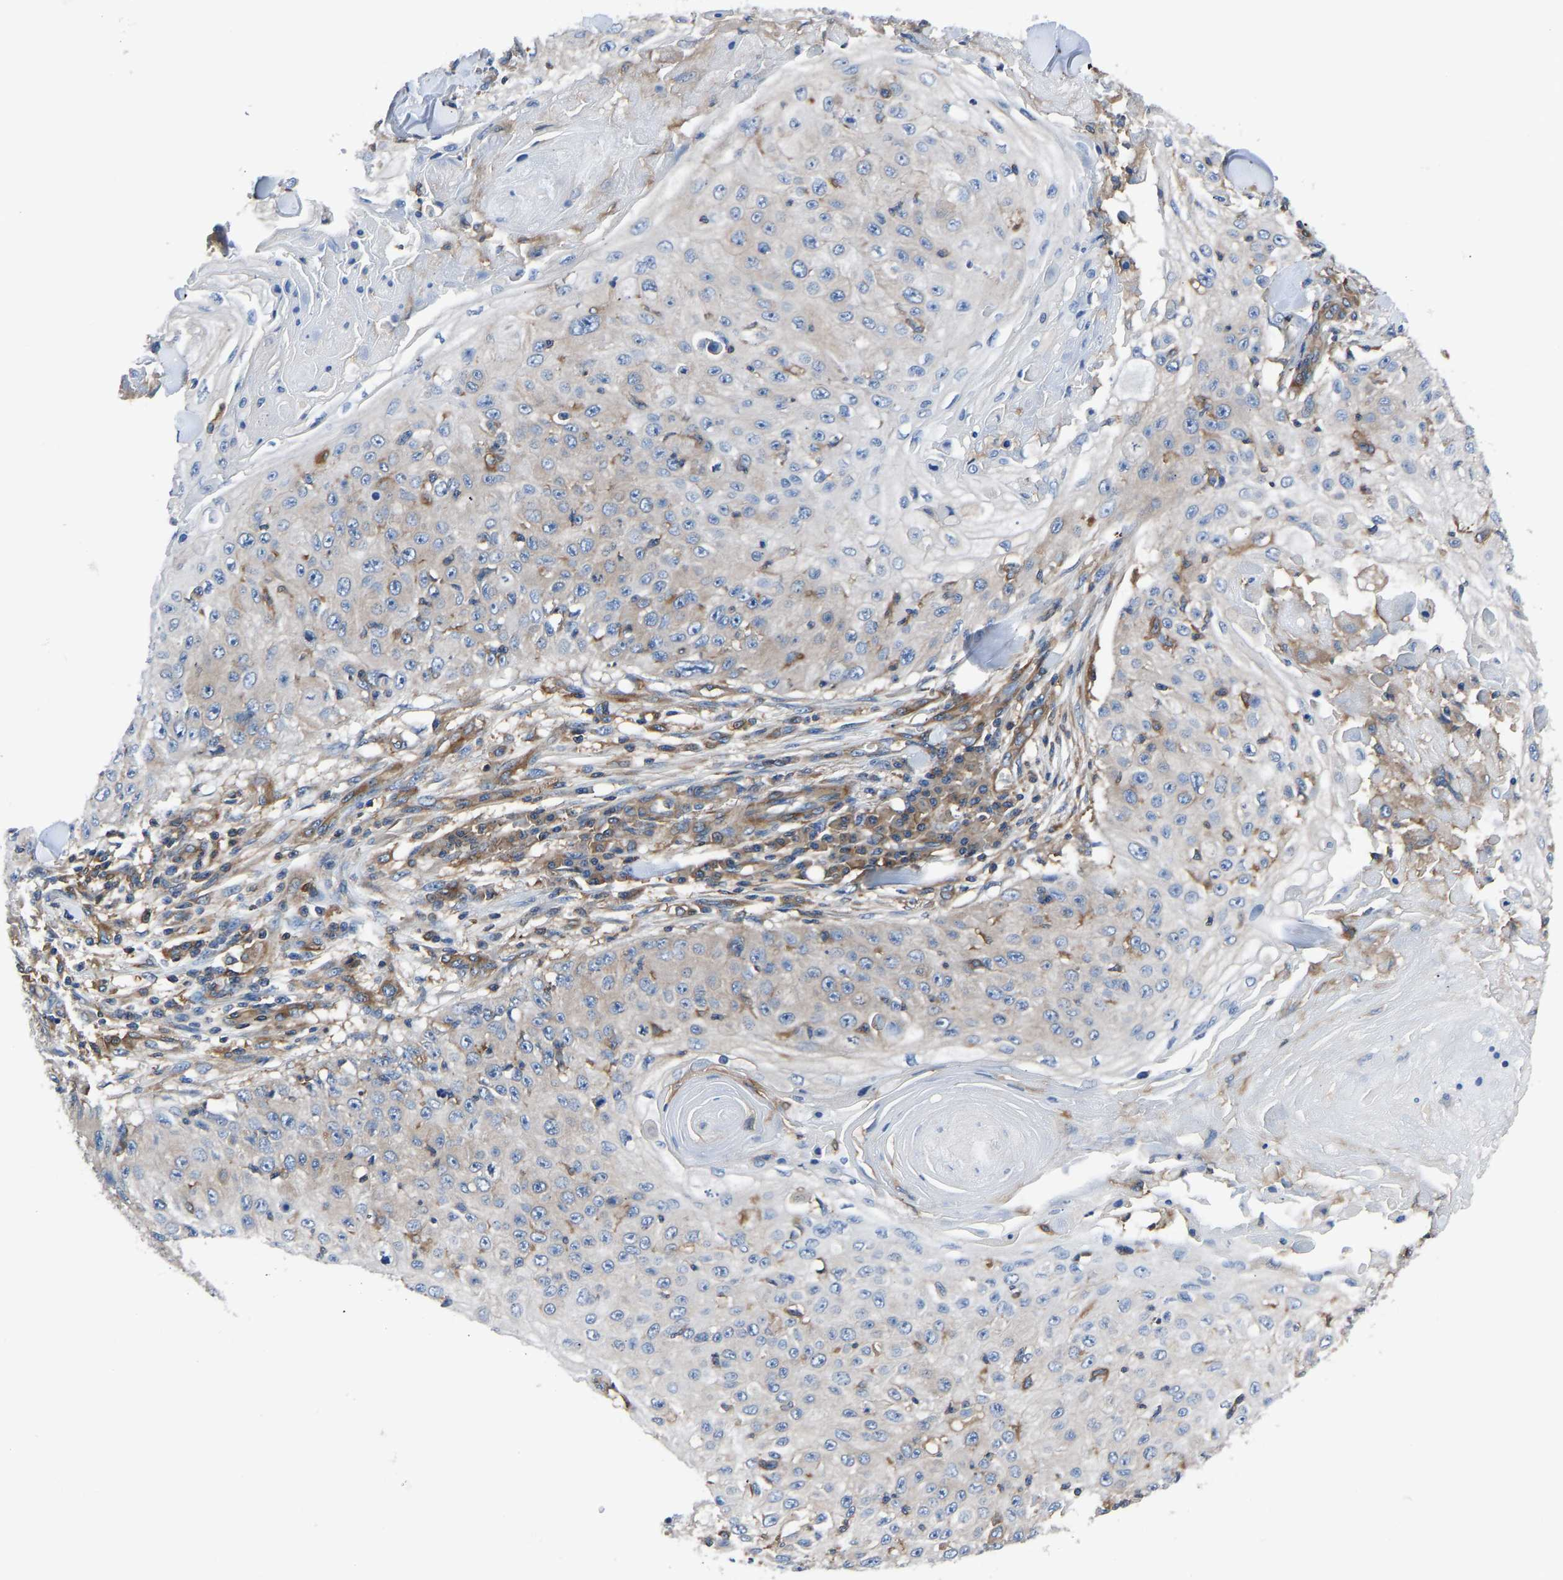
{"staining": {"intensity": "weak", "quantity": "25%-75%", "location": "cytoplasmic/membranous"}, "tissue": "skin cancer", "cell_type": "Tumor cells", "image_type": "cancer", "snomed": [{"axis": "morphology", "description": "Squamous cell carcinoma, NOS"}, {"axis": "topography", "description": "Skin"}], "caption": "A high-resolution image shows immunohistochemistry (IHC) staining of skin cancer, which reveals weak cytoplasmic/membranous staining in about 25%-75% of tumor cells.", "gene": "PRKAR1A", "patient": {"sex": "male", "age": 86}}